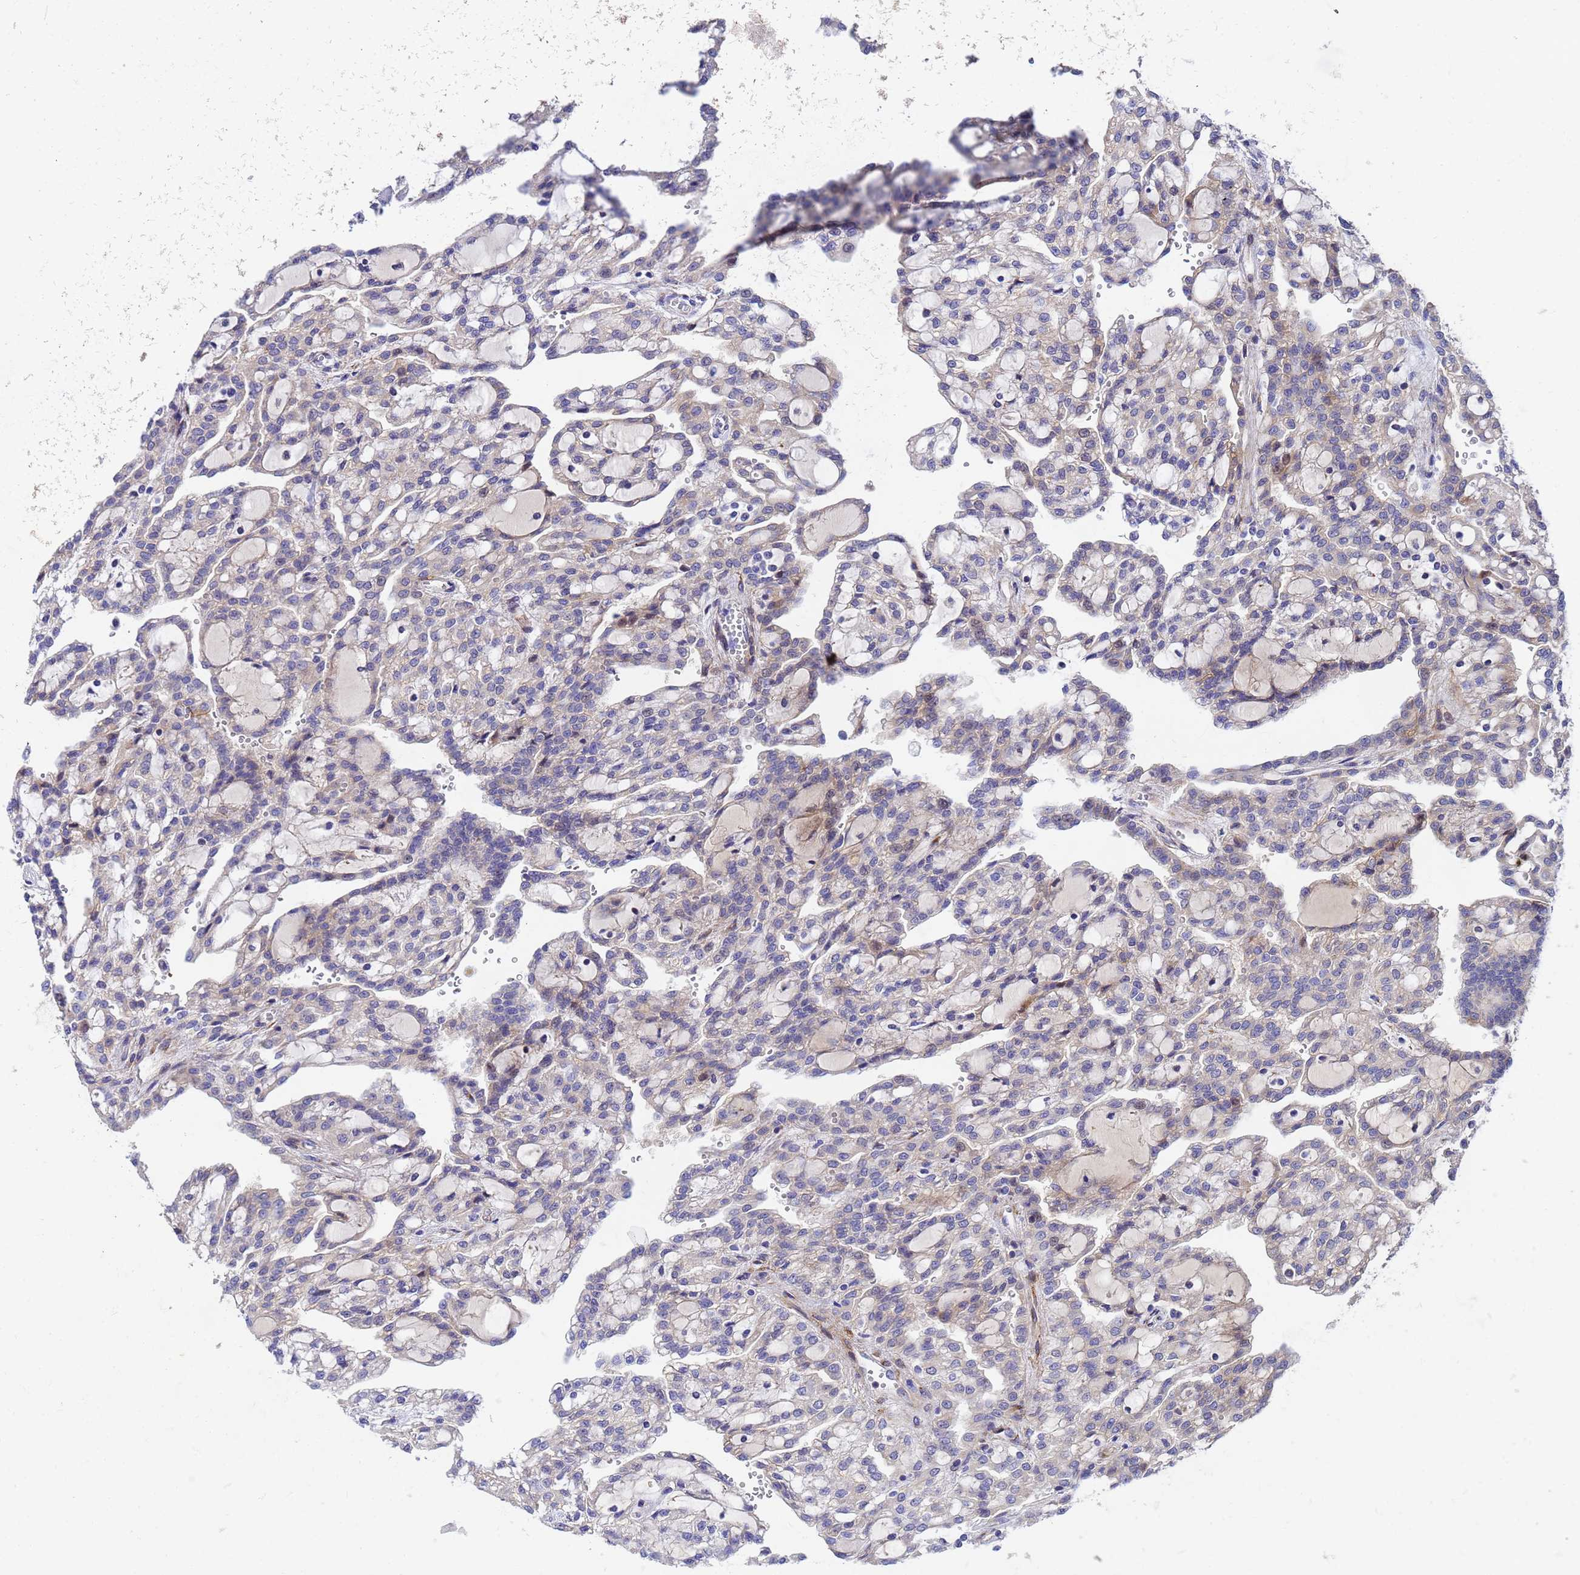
{"staining": {"intensity": "negative", "quantity": "none", "location": "none"}, "tissue": "renal cancer", "cell_type": "Tumor cells", "image_type": "cancer", "snomed": [{"axis": "morphology", "description": "Adenocarcinoma, NOS"}, {"axis": "topography", "description": "Kidney"}], "caption": "DAB immunohistochemical staining of human adenocarcinoma (renal) shows no significant staining in tumor cells.", "gene": "POM121", "patient": {"sex": "male", "age": 63}}